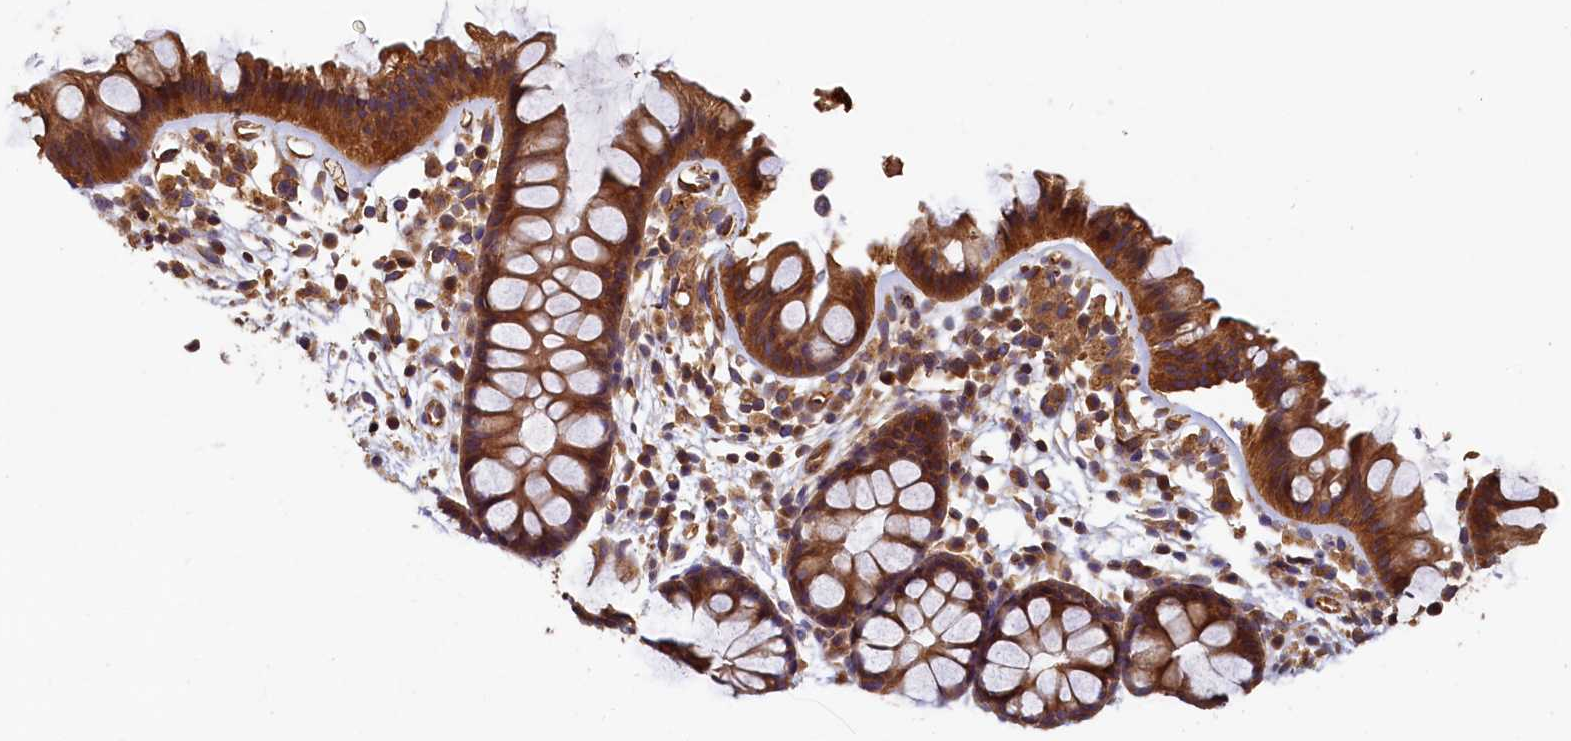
{"staining": {"intensity": "strong", "quantity": ">75%", "location": "cytoplasmic/membranous"}, "tissue": "colon", "cell_type": "Endothelial cells", "image_type": "normal", "snomed": [{"axis": "morphology", "description": "Normal tissue, NOS"}, {"axis": "topography", "description": "Colon"}], "caption": "Approximately >75% of endothelial cells in benign colon show strong cytoplasmic/membranous protein staining as visualized by brown immunohistochemical staining.", "gene": "CCDC102B", "patient": {"sex": "female", "age": 62}}